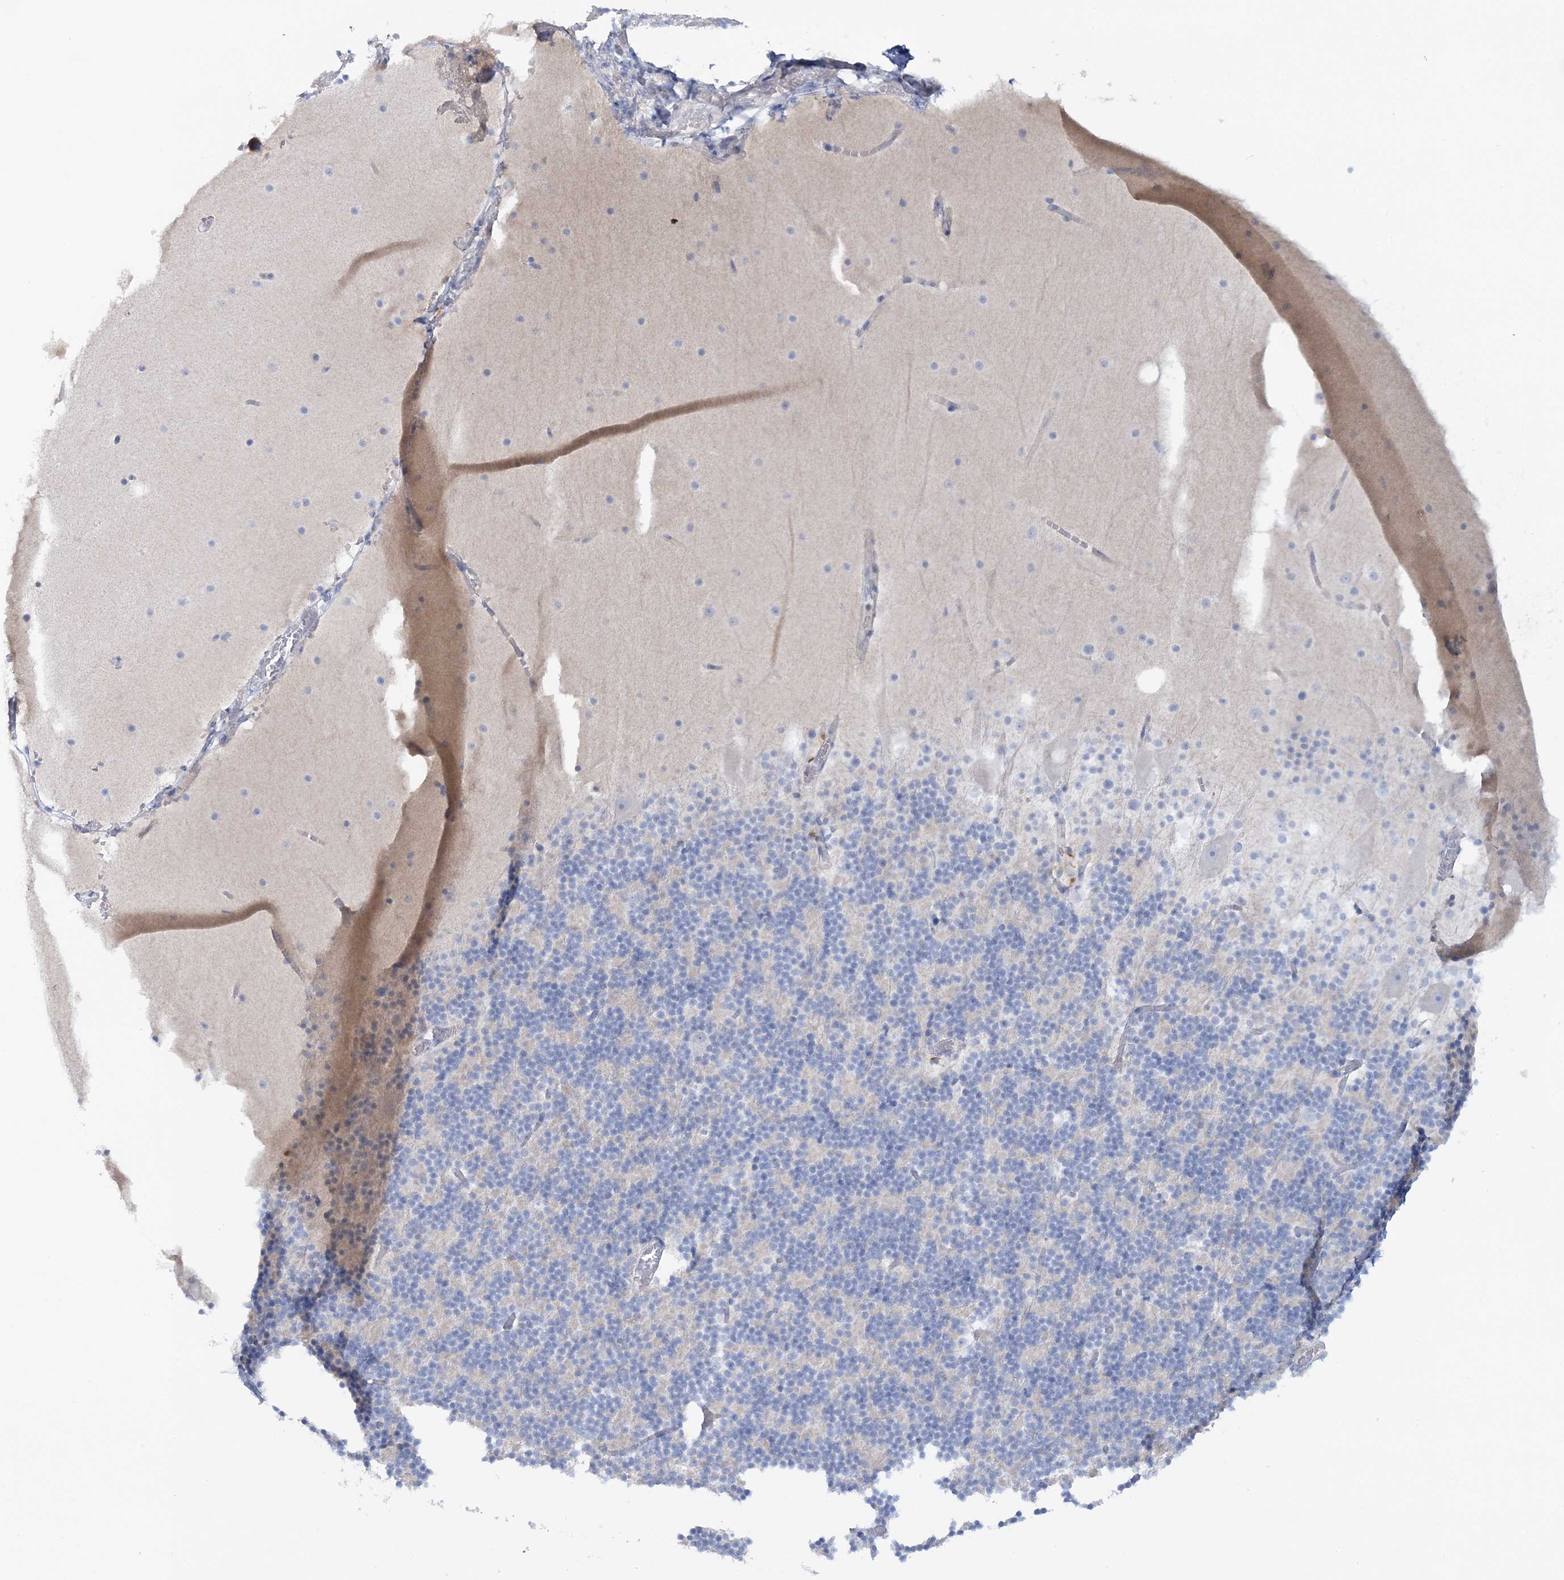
{"staining": {"intensity": "negative", "quantity": "none", "location": "none"}, "tissue": "cerebellum", "cell_type": "Cells in granular layer", "image_type": "normal", "snomed": [{"axis": "morphology", "description": "Normal tissue, NOS"}, {"axis": "topography", "description": "Cerebellum"}], "caption": "DAB (3,3'-diaminobenzidine) immunohistochemical staining of normal cerebellum displays no significant staining in cells in granular layer. (DAB immunohistochemistry (IHC), high magnification).", "gene": "WDSUB1", "patient": {"sex": "male", "age": 57}}